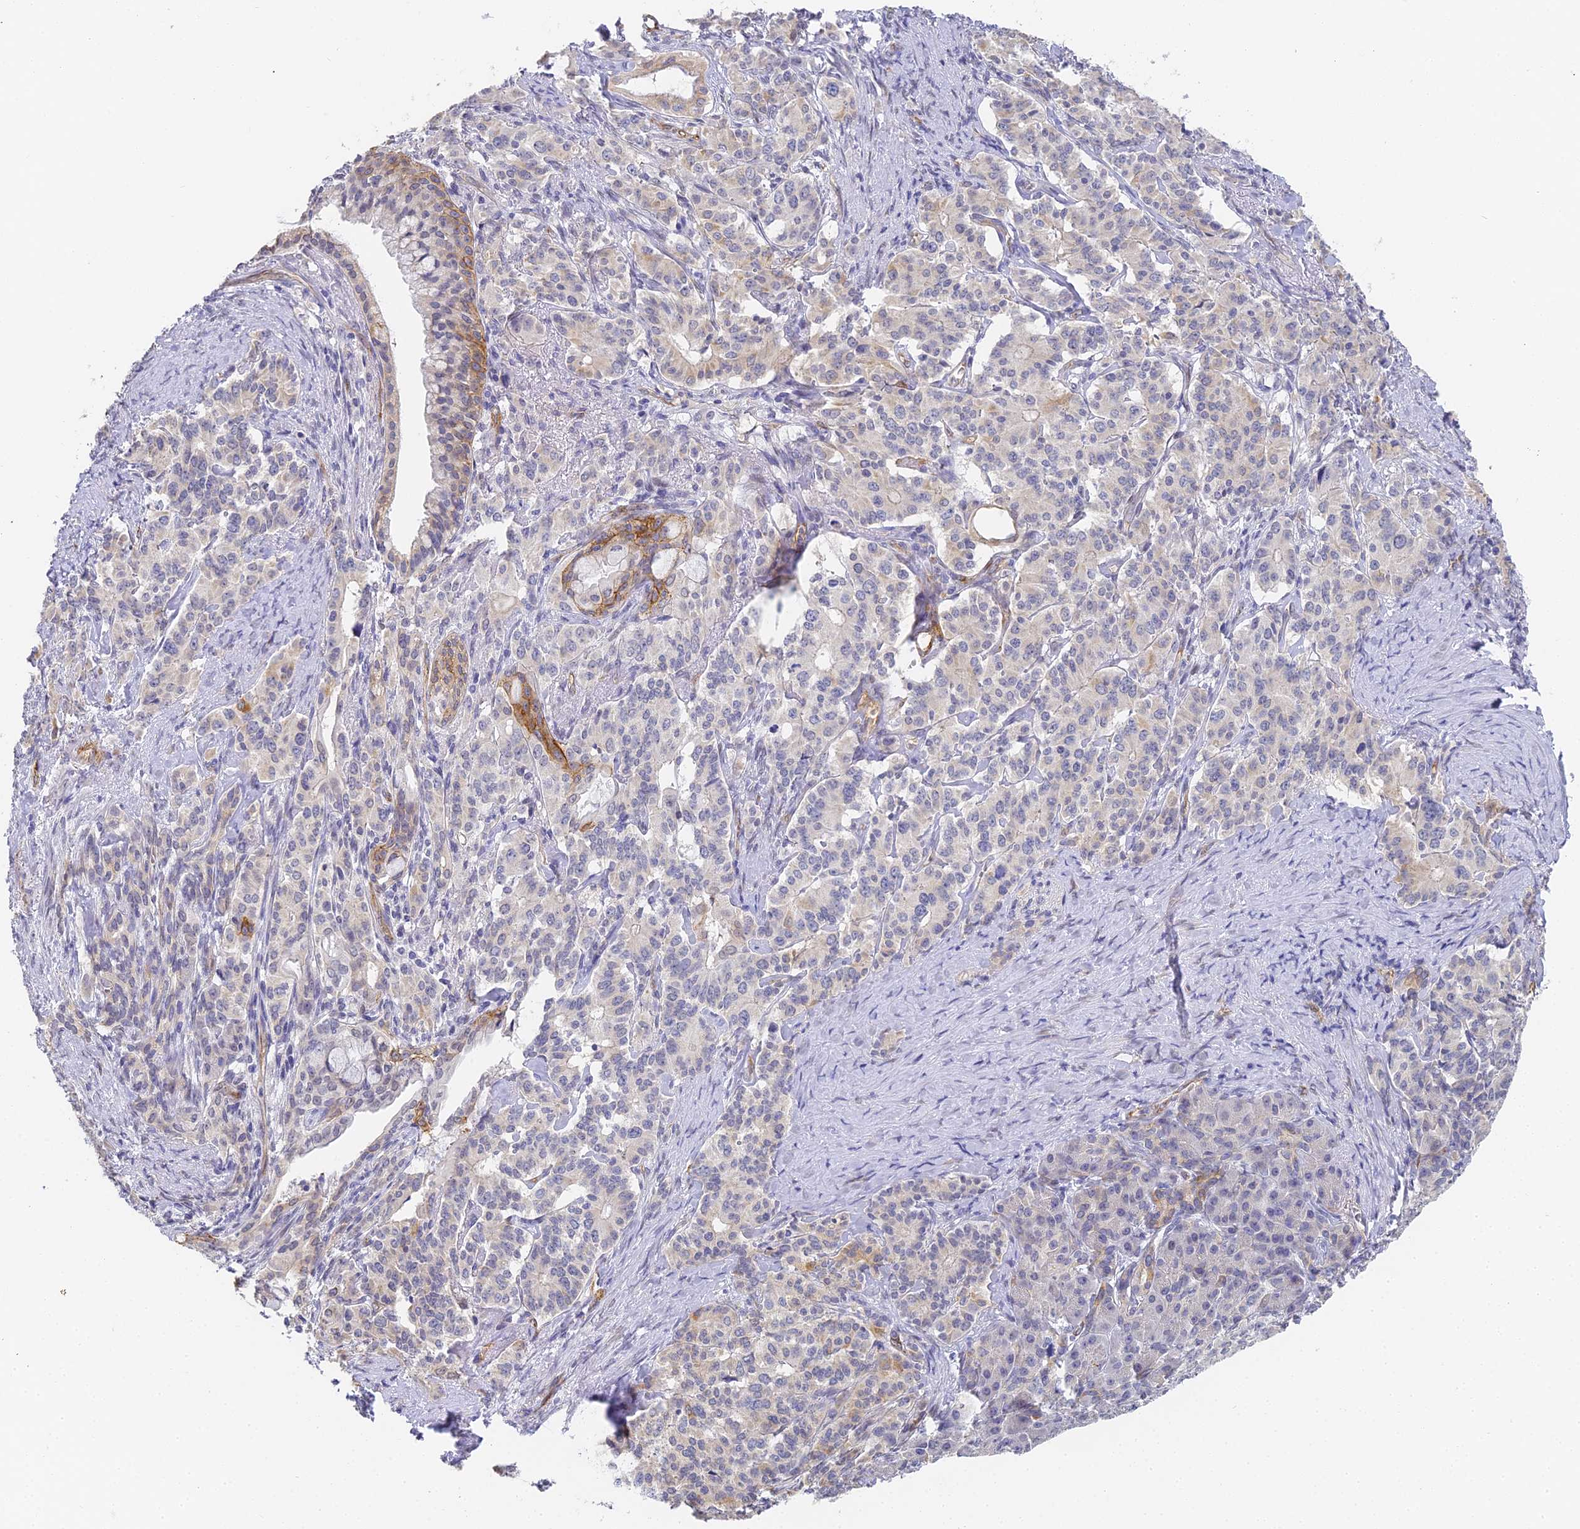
{"staining": {"intensity": "moderate", "quantity": "<25%", "location": "cytoplasmic/membranous"}, "tissue": "pancreatic cancer", "cell_type": "Tumor cells", "image_type": "cancer", "snomed": [{"axis": "morphology", "description": "Adenocarcinoma, NOS"}, {"axis": "topography", "description": "Pancreas"}], "caption": "This photomicrograph demonstrates immunohistochemistry (IHC) staining of human adenocarcinoma (pancreatic), with low moderate cytoplasmic/membranous staining in about <25% of tumor cells.", "gene": "GJA1", "patient": {"sex": "female", "age": 74}}